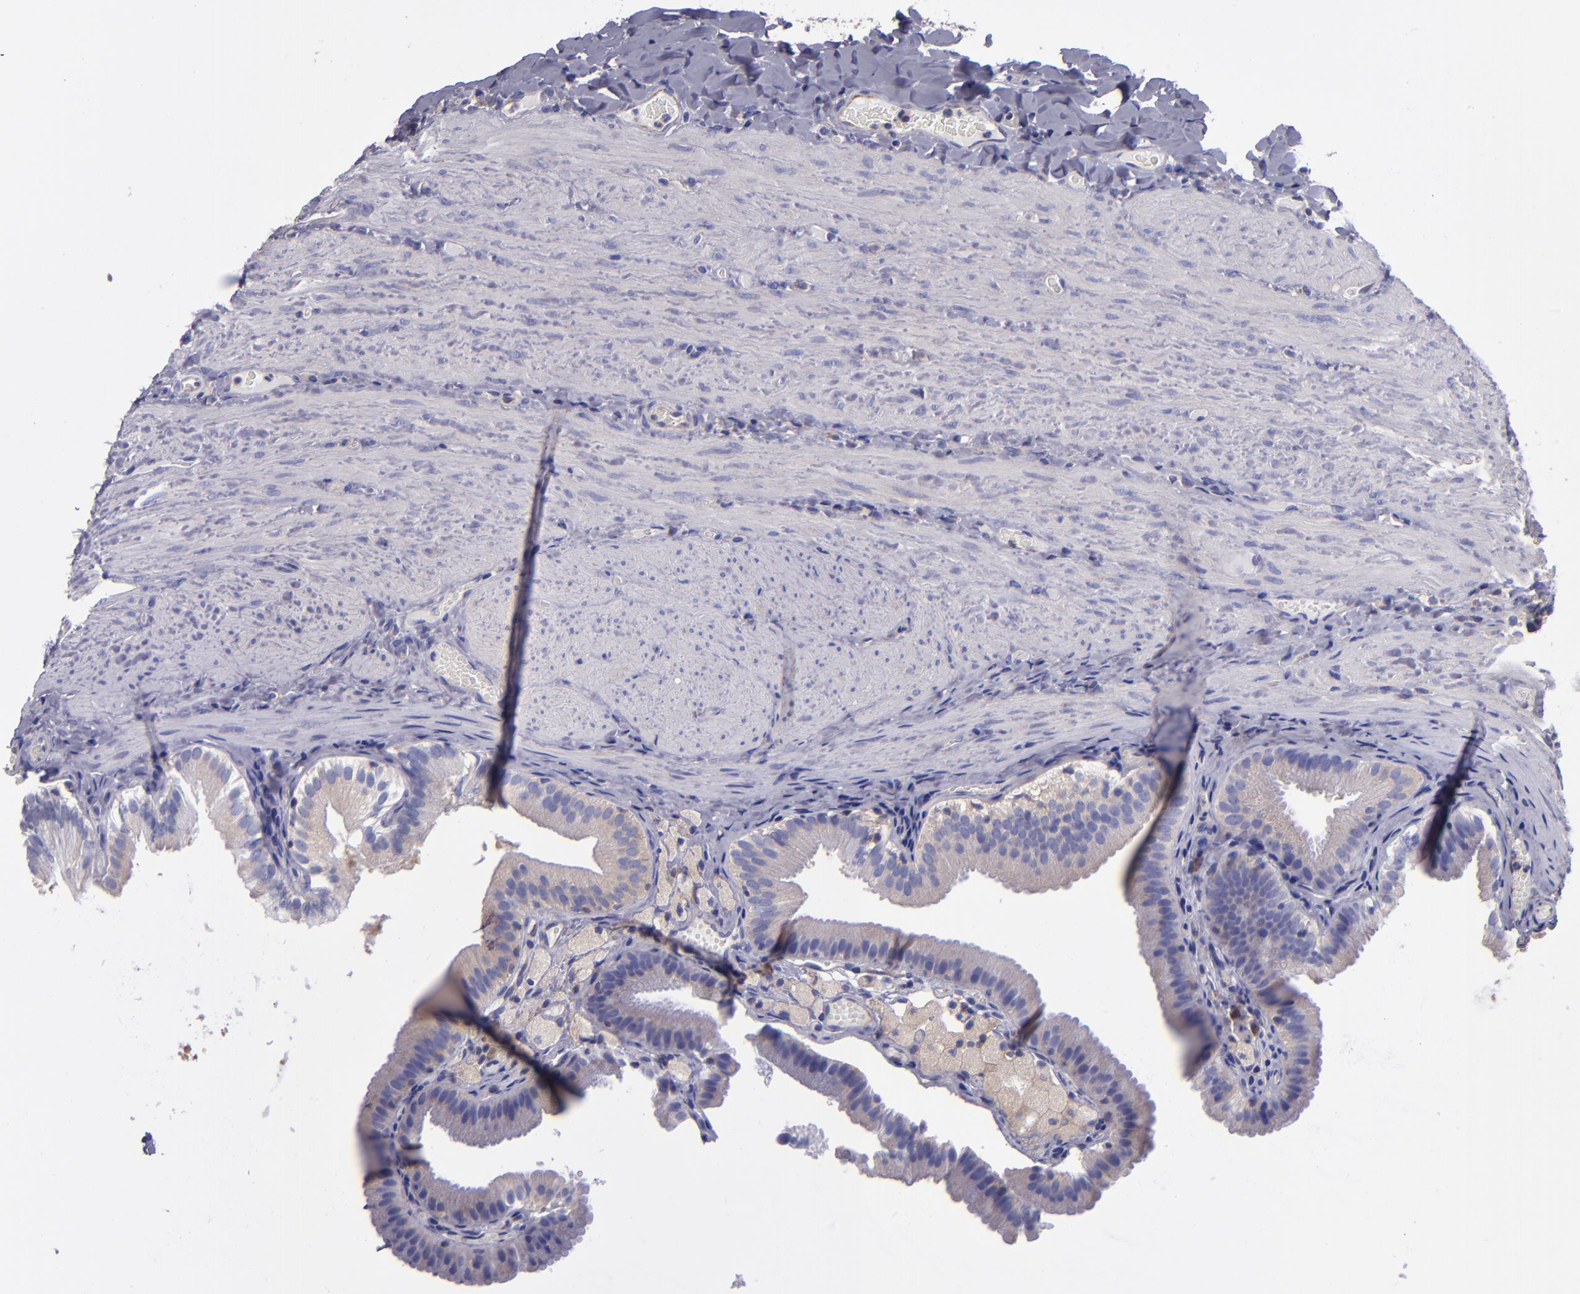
{"staining": {"intensity": "weak", "quantity": "25%-75%", "location": "cytoplasmic/membranous"}, "tissue": "gallbladder", "cell_type": "Glandular cells", "image_type": "normal", "snomed": [{"axis": "morphology", "description": "Normal tissue, NOS"}, {"axis": "topography", "description": "Gallbladder"}], "caption": "Immunohistochemistry staining of benign gallbladder, which exhibits low levels of weak cytoplasmic/membranous staining in approximately 25%-75% of glandular cells indicating weak cytoplasmic/membranous protein expression. The staining was performed using DAB (3,3'-diaminobenzidine) (brown) for protein detection and nuclei were counterstained in hematoxylin (blue).", "gene": "CARS1", "patient": {"sex": "female", "age": 24}}